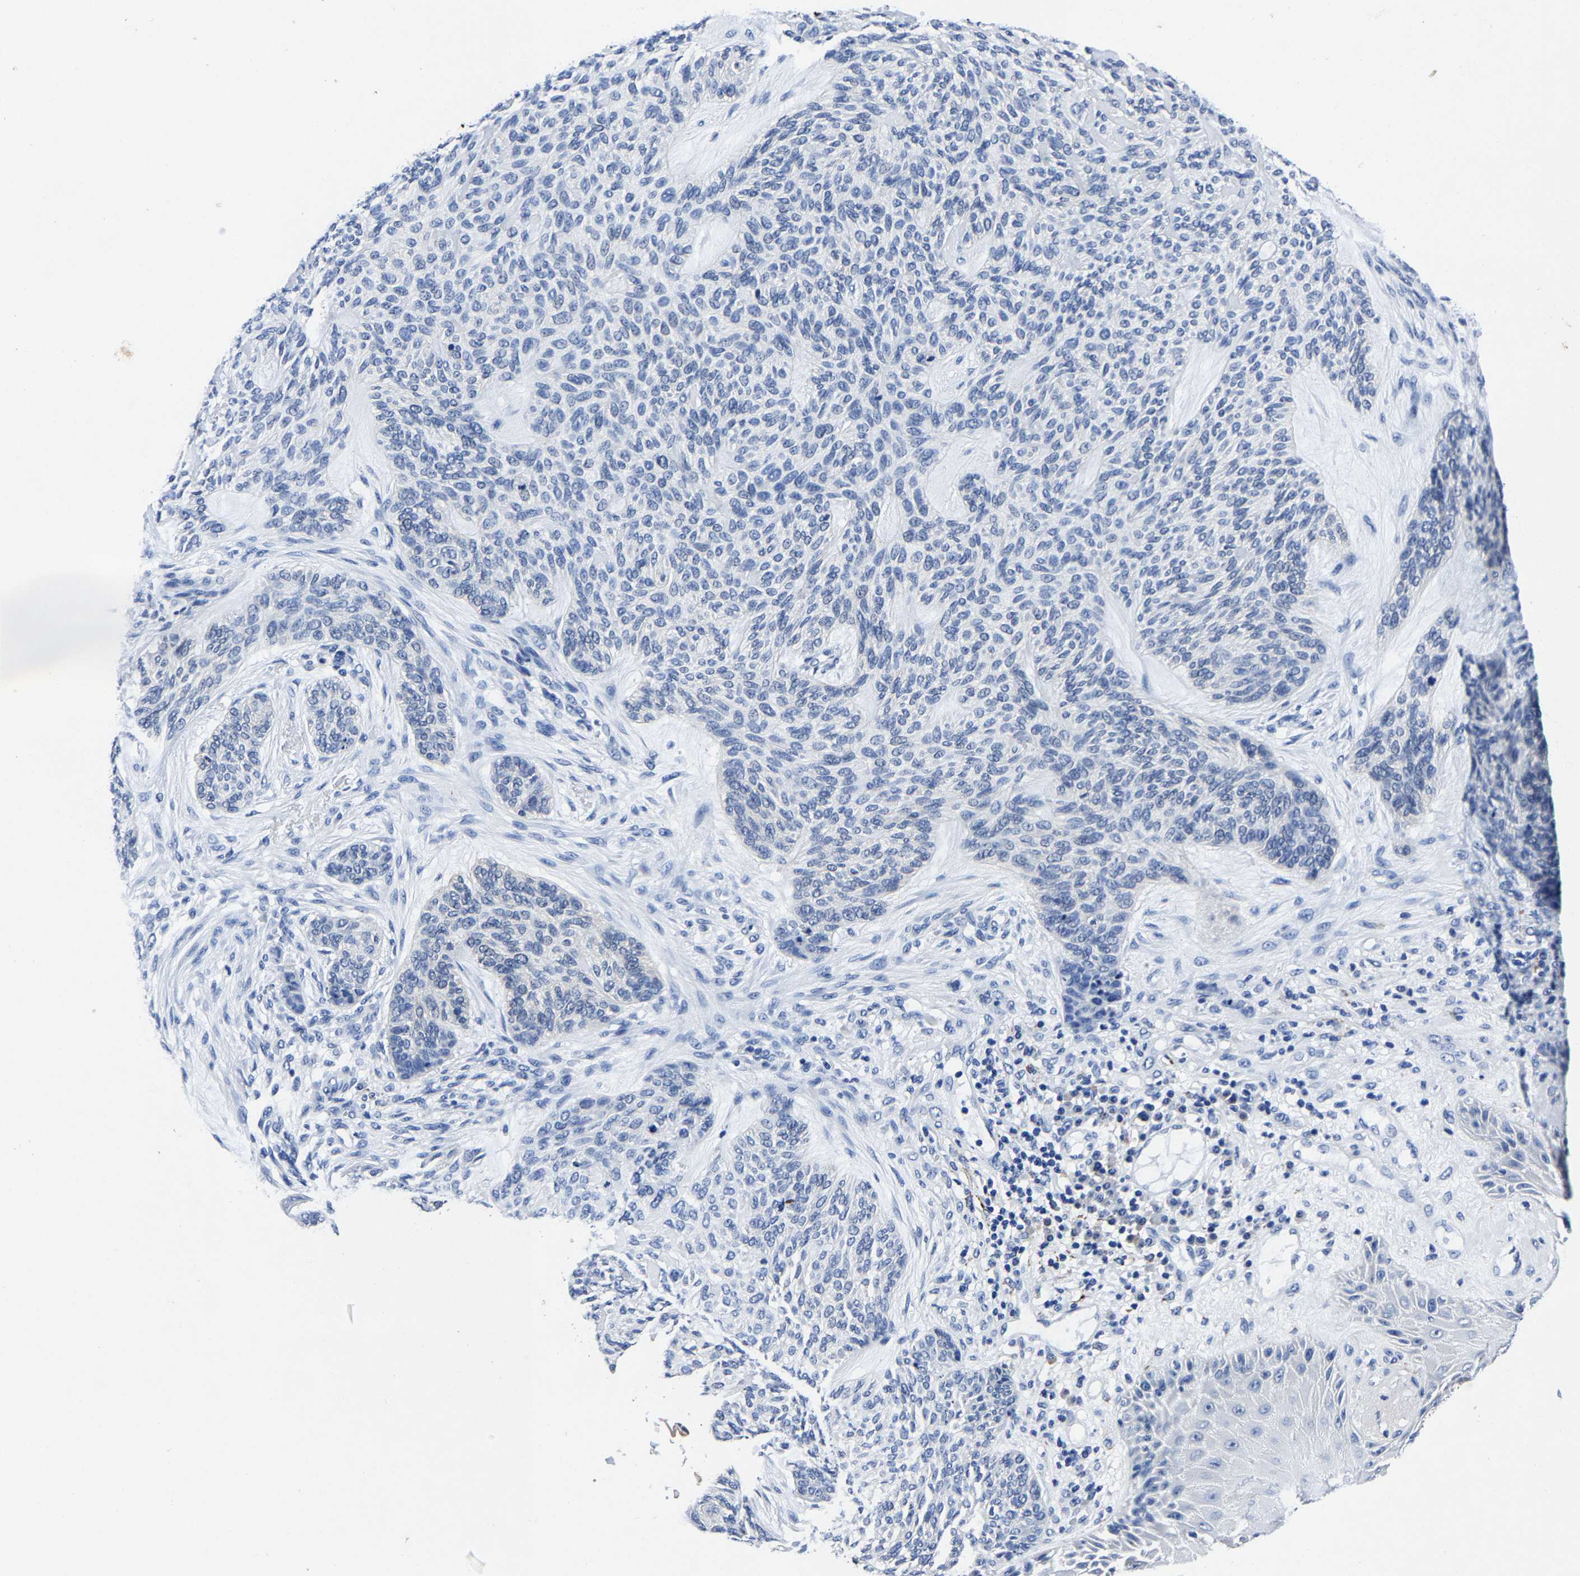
{"staining": {"intensity": "negative", "quantity": "none", "location": "none"}, "tissue": "skin cancer", "cell_type": "Tumor cells", "image_type": "cancer", "snomed": [{"axis": "morphology", "description": "Basal cell carcinoma"}, {"axis": "topography", "description": "Skin"}], "caption": "The histopathology image displays no significant positivity in tumor cells of skin cancer (basal cell carcinoma). Nuclei are stained in blue.", "gene": "PSPH", "patient": {"sex": "male", "age": 55}}